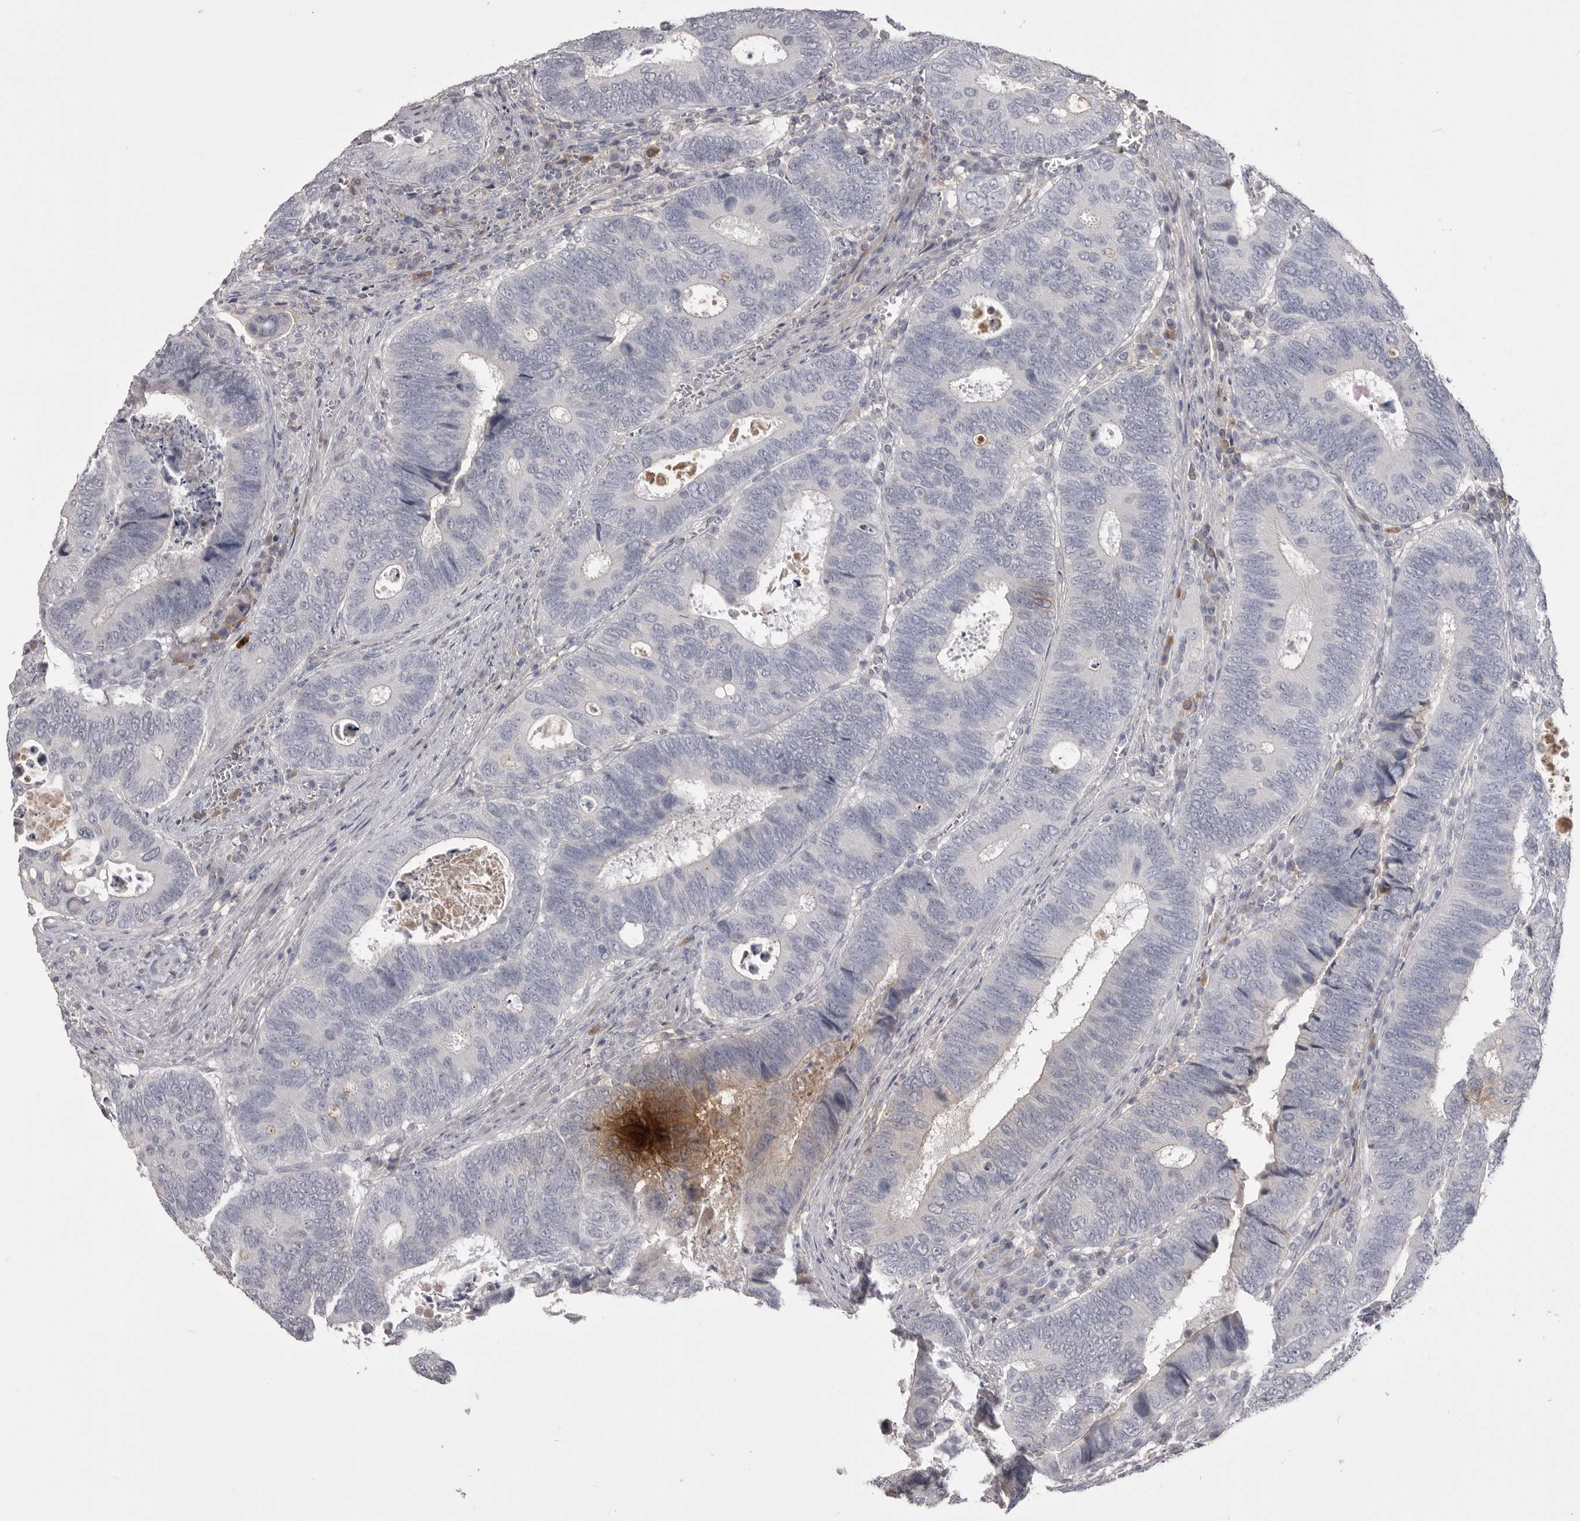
{"staining": {"intensity": "negative", "quantity": "none", "location": "none"}, "tissue": "colorectal cancer", "cell_type": "Tumor cells", "image_type": "cancer", "snomed": [{"axis": "morphology", "description": "Adenocarcinoma, NOS"}, {"axis": "topography", "description": "Colon"}], "caption": "Histopathology image shows no protein positivity in tumor cells of colorectal adenocarcinoma tissue.", "gene": "AHSG", "patient": {"sex": "male", "age": 72}}